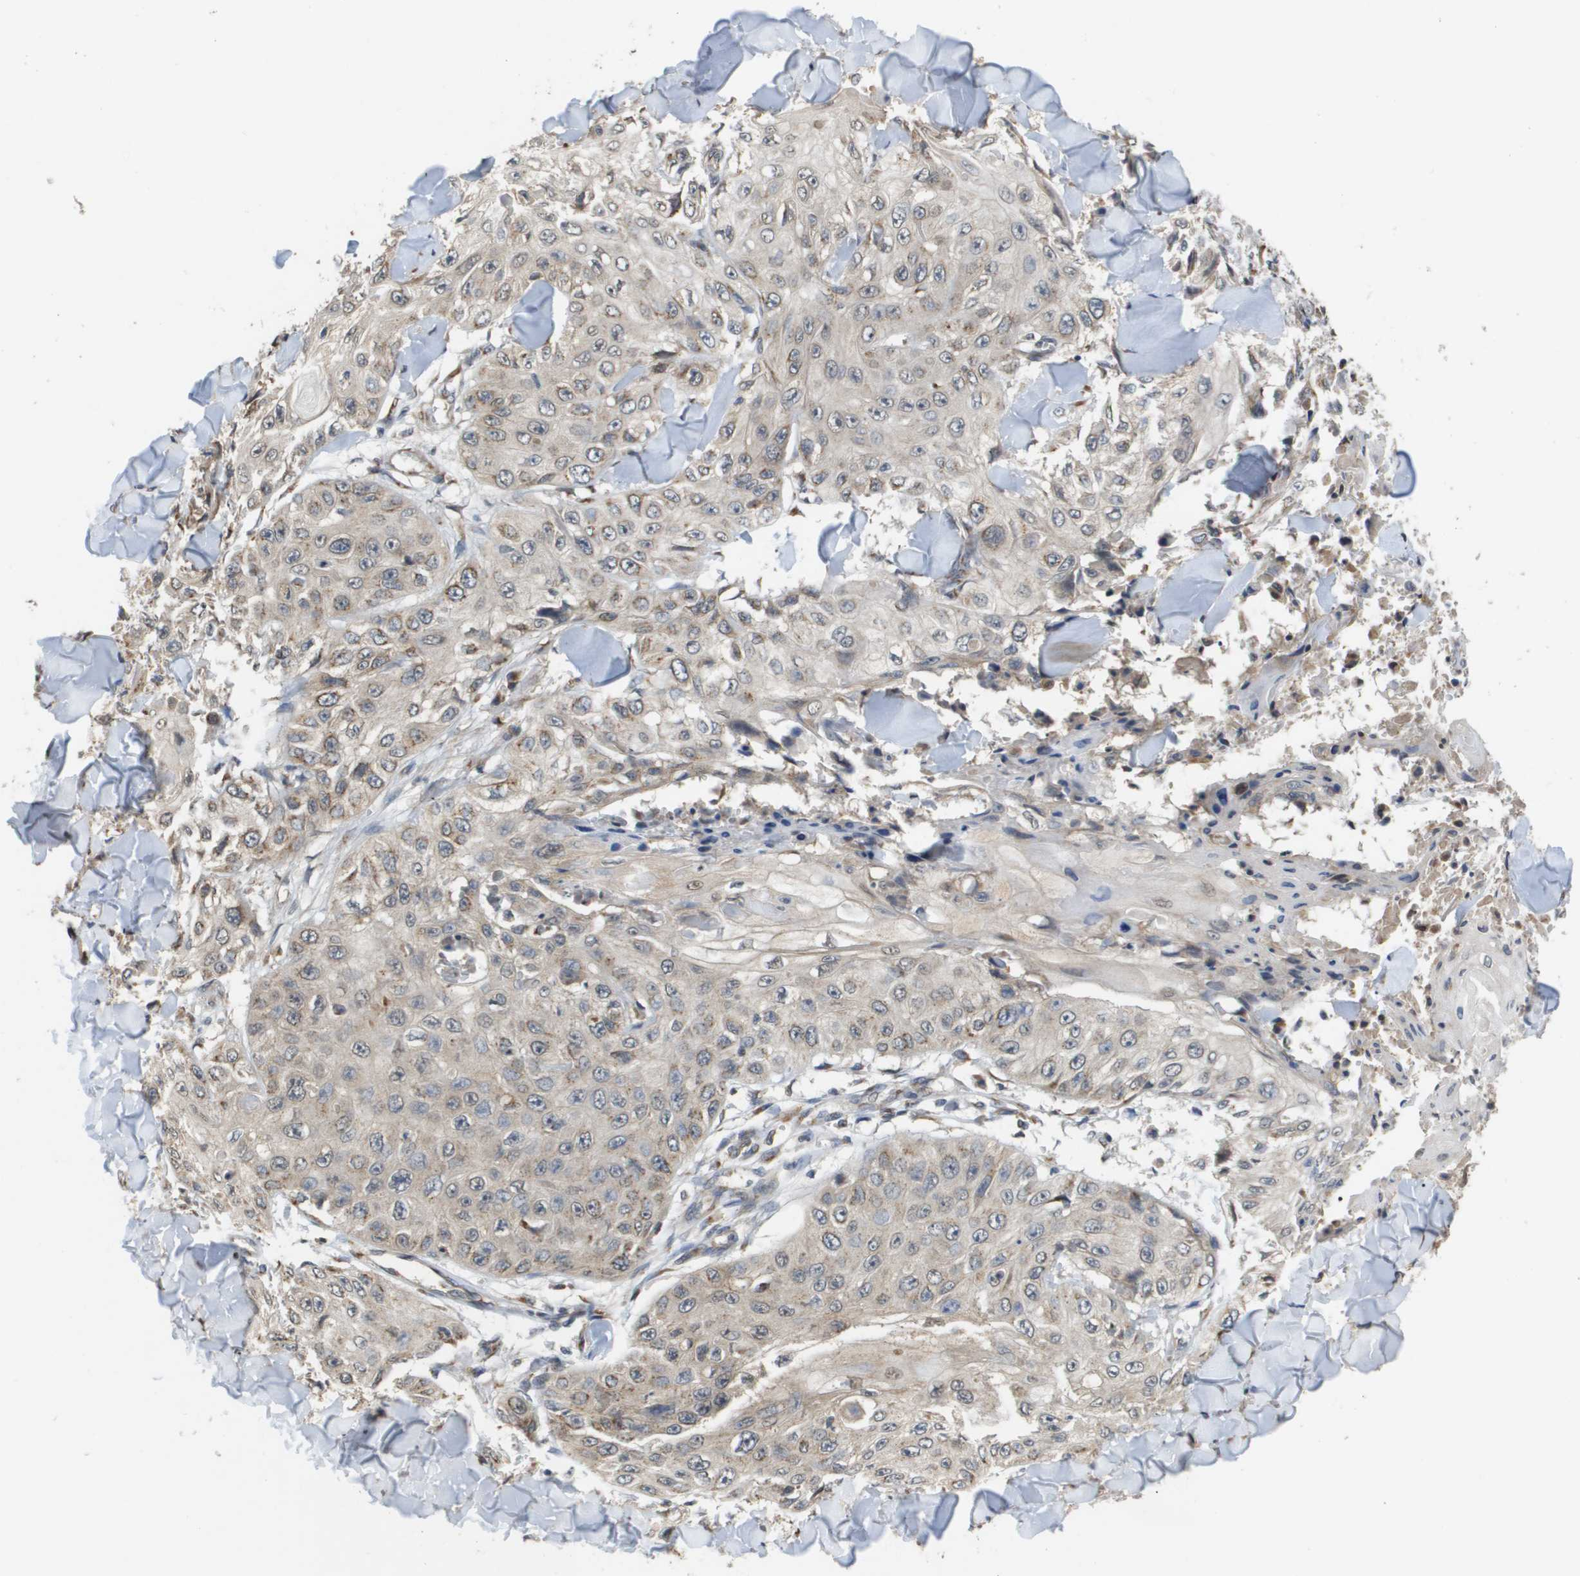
{"staining": {"intensity": "weak", "quantity": "25%-75%", "location": "cytoplasmic/membranous"}, "tissue": "skin cancer", "cell_type": "Tumor cells", "image_type": "cancer", "snomed": [{"axis": "morphology", "description": "Squamous cell carcinoma, NOS"}, {"axis": "topography", "description": "Skin"}], "caption": "Immunohistochemistry (DAB (3,3'-diaminobenzidine)) staining of skin cancer reveals weak cytoplasmic/membranous protein expression in about 25%-75% of tumor cells. (Brightfield microscopy of DAB IHC at high magnification).", "gene": "PCK1", "patient": {"sex": "male", "age": 86}}